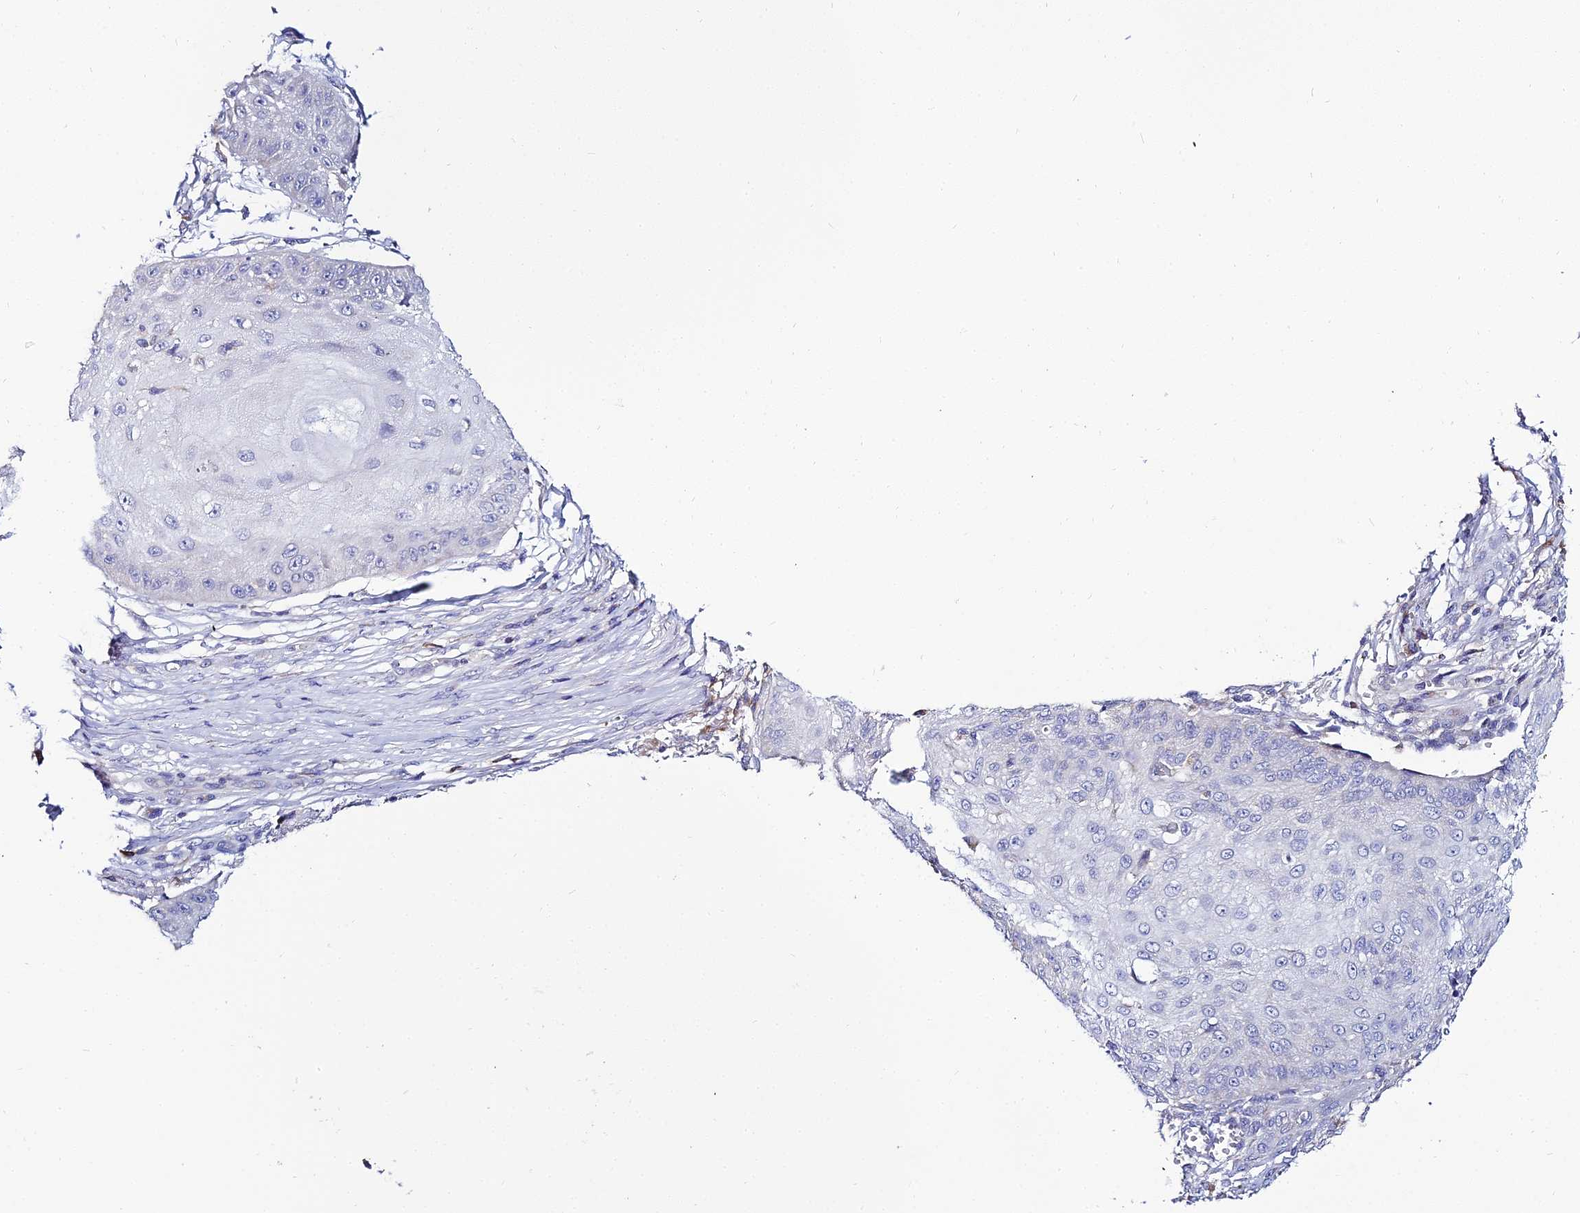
{"staining": {"intensity": "negative", "quantity": "none", "location": "none"}, "tissue": "skin cancer", "cell_type": "Tumor cells", "image_type": "cancer", "snomed": [{"axis": "morphology", "description": "Squamous cell carcinoma, NOS"}, {"axis": "topography", "description": "Skin"}], "caption": "High power microscopy photomicrograph of an immunohistochemistry (IHC) micrograph of skin cancer, revealing no significant positivity in tumor cells.", "gene": "ZXDA", "patient": {"sex": "male", "age": 70}}